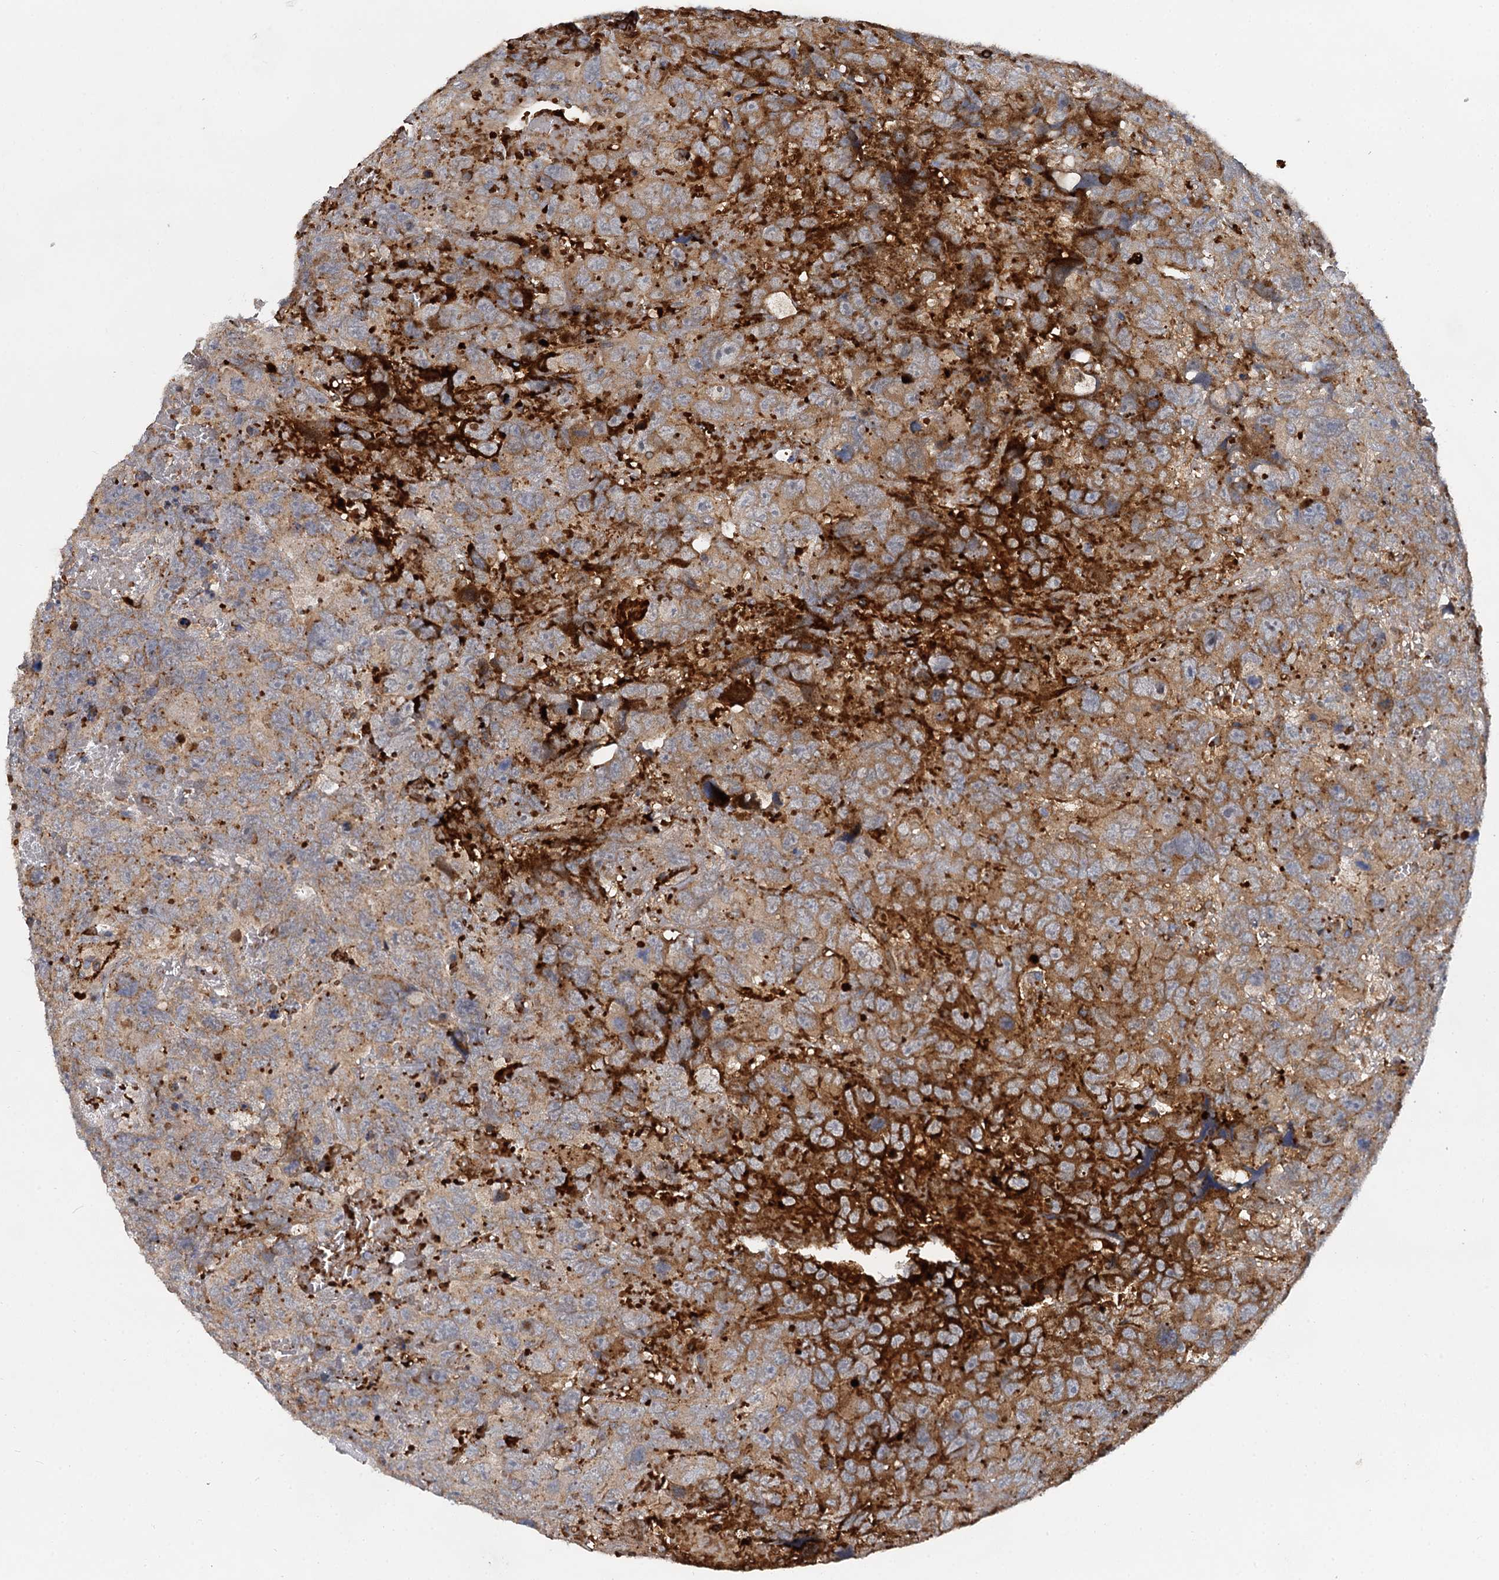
{"staining": {"intensity": "strong", "quantity": "25%-75%", "location": "cytoplasmic/membranous"}, "tissue": "testis cancer", "cell_type": "Tumor cells", "image_type": "cancer", "snomed": [{"axis": "morphology", "description": "Carcinoma, Embryonal, NOS"}, {"axis": "topography", "description": "Testis"}], "caption": "A high amount of strong cytoplasmic/membranous positivity is present in about 25%-75% of tumor cells in embryonal carcinoma (testis) tissue.", "gene": "GBA1", "patient": {"sex": "male", "age": 45}}